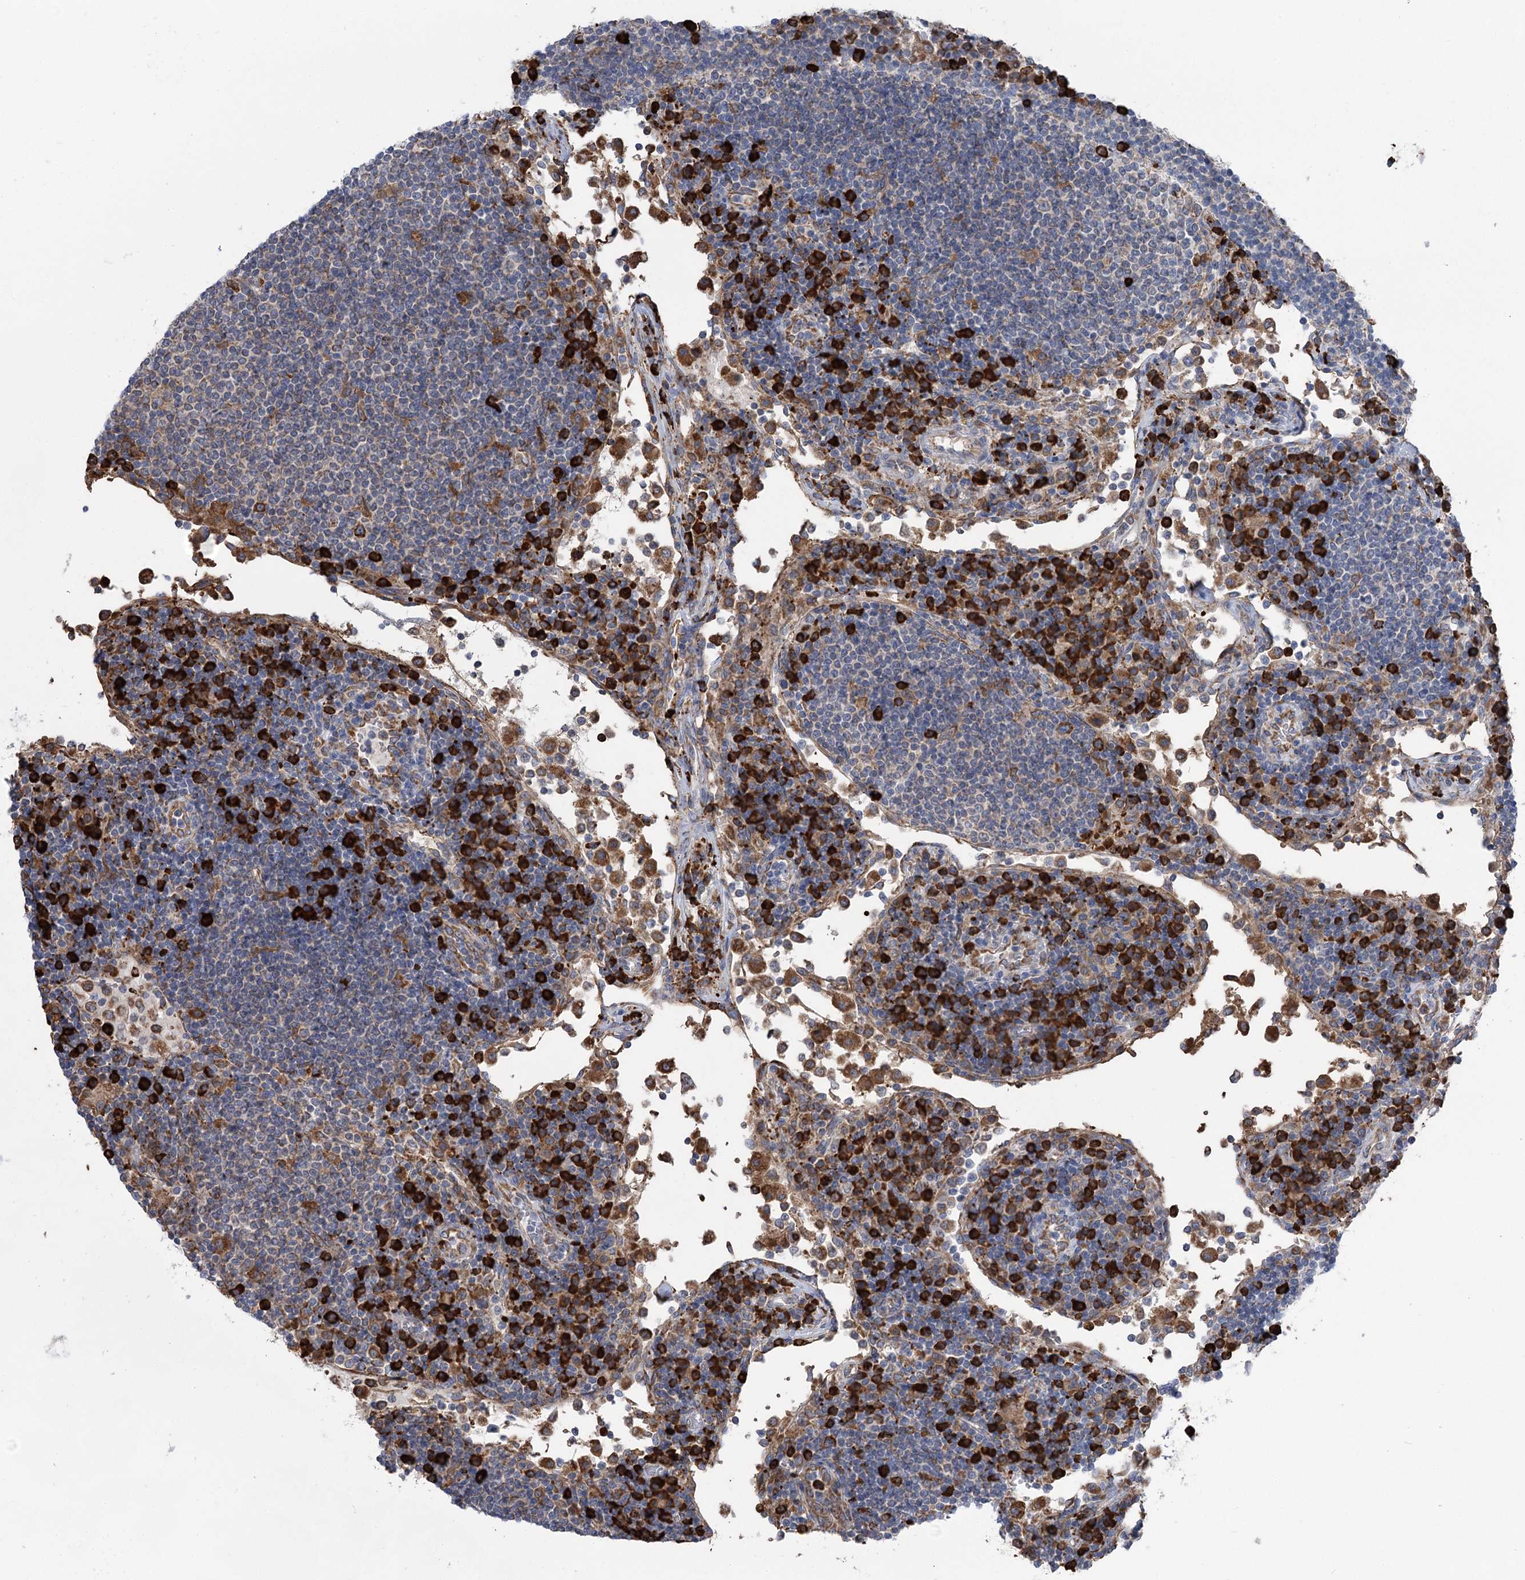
{"staining": {"intensity": "strong", "quantity": "<25%", "location": "cytoplasmic/membranous"}, "tissue": "lymph node", "cell_type": "Germinal center cells", "image_type": "normal", "snomed": [{"axis": "morphology", "description": "Normal tissue, NOS"}, {"axis": "topography", "description": "Lymph node"}], "caption": "Strong cytoplasmic/membranous expression for a protein is identified in approximately <25% of germinal center cells of normal lymph node using IHC.", "gene": "METTL24", "patient": {"sex": "female", "age": 53}}